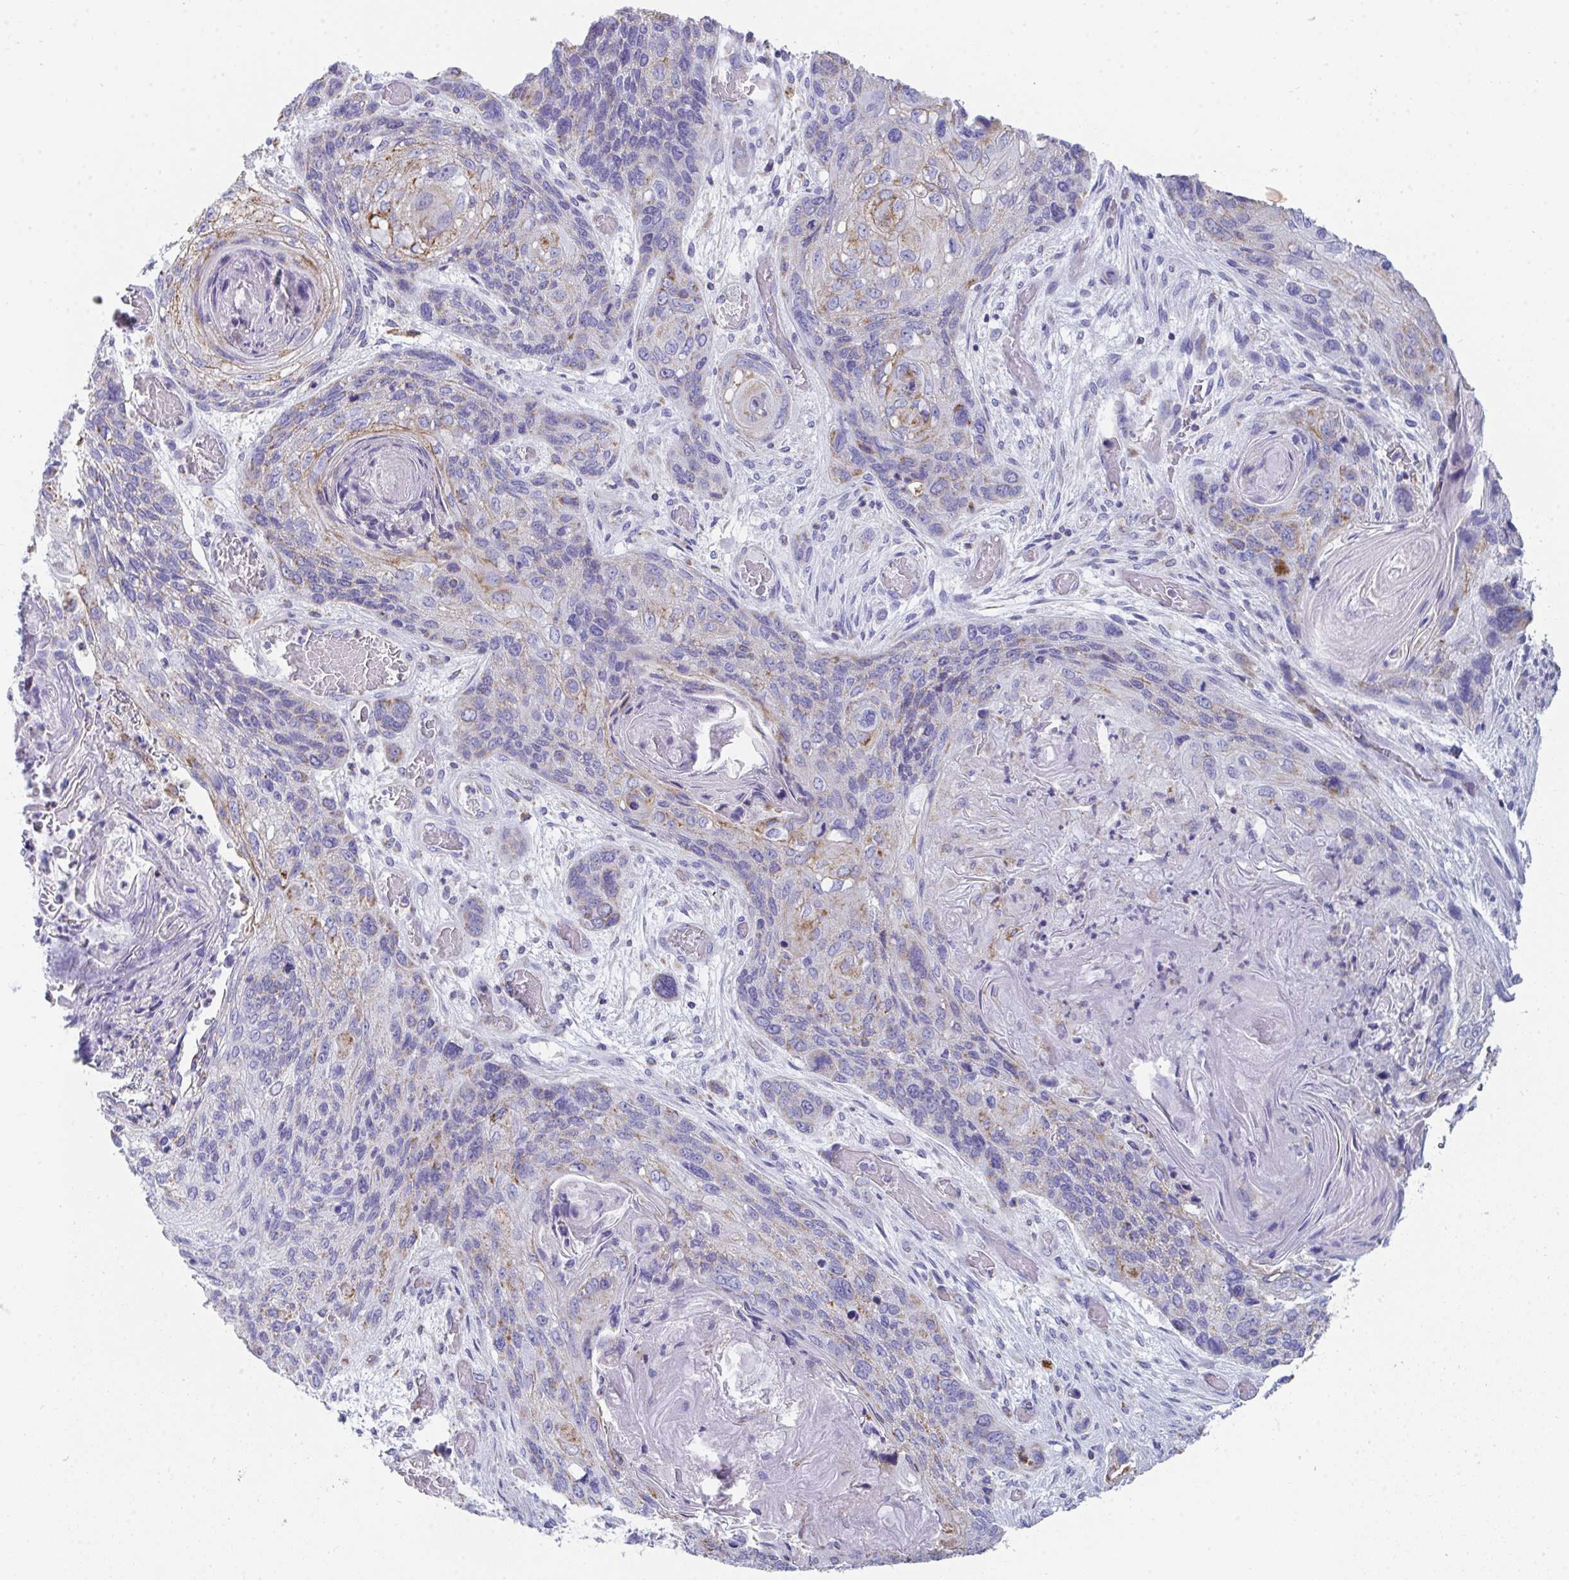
{"staining": {"intensity": "weak", "quantity": "25%-75%", "location": "cytoplasmic/membranous"}, "tissue": "lung cancer", "cell_type": "Tumor cells", "image_type": "cancer", "snomed": [{"axis": "morphology", "description": "Squamous cell carcinoma, NOS"}, {"axis": "morphology", "description": "Squamous cell carcinoma, metastatic, NOS"}, {"axis": "topography", "description": "Lymph node"}, {"axis": "topography", "description": "Lung"}], "caption": "The immunohistochemical stain highlights weak cytoplasmic/membranous expression in tumor cells of squamous cell carcinoma (lung) tissue.", "gene": "AIFM1", "patient": {"sex": "male", "age": 41}}